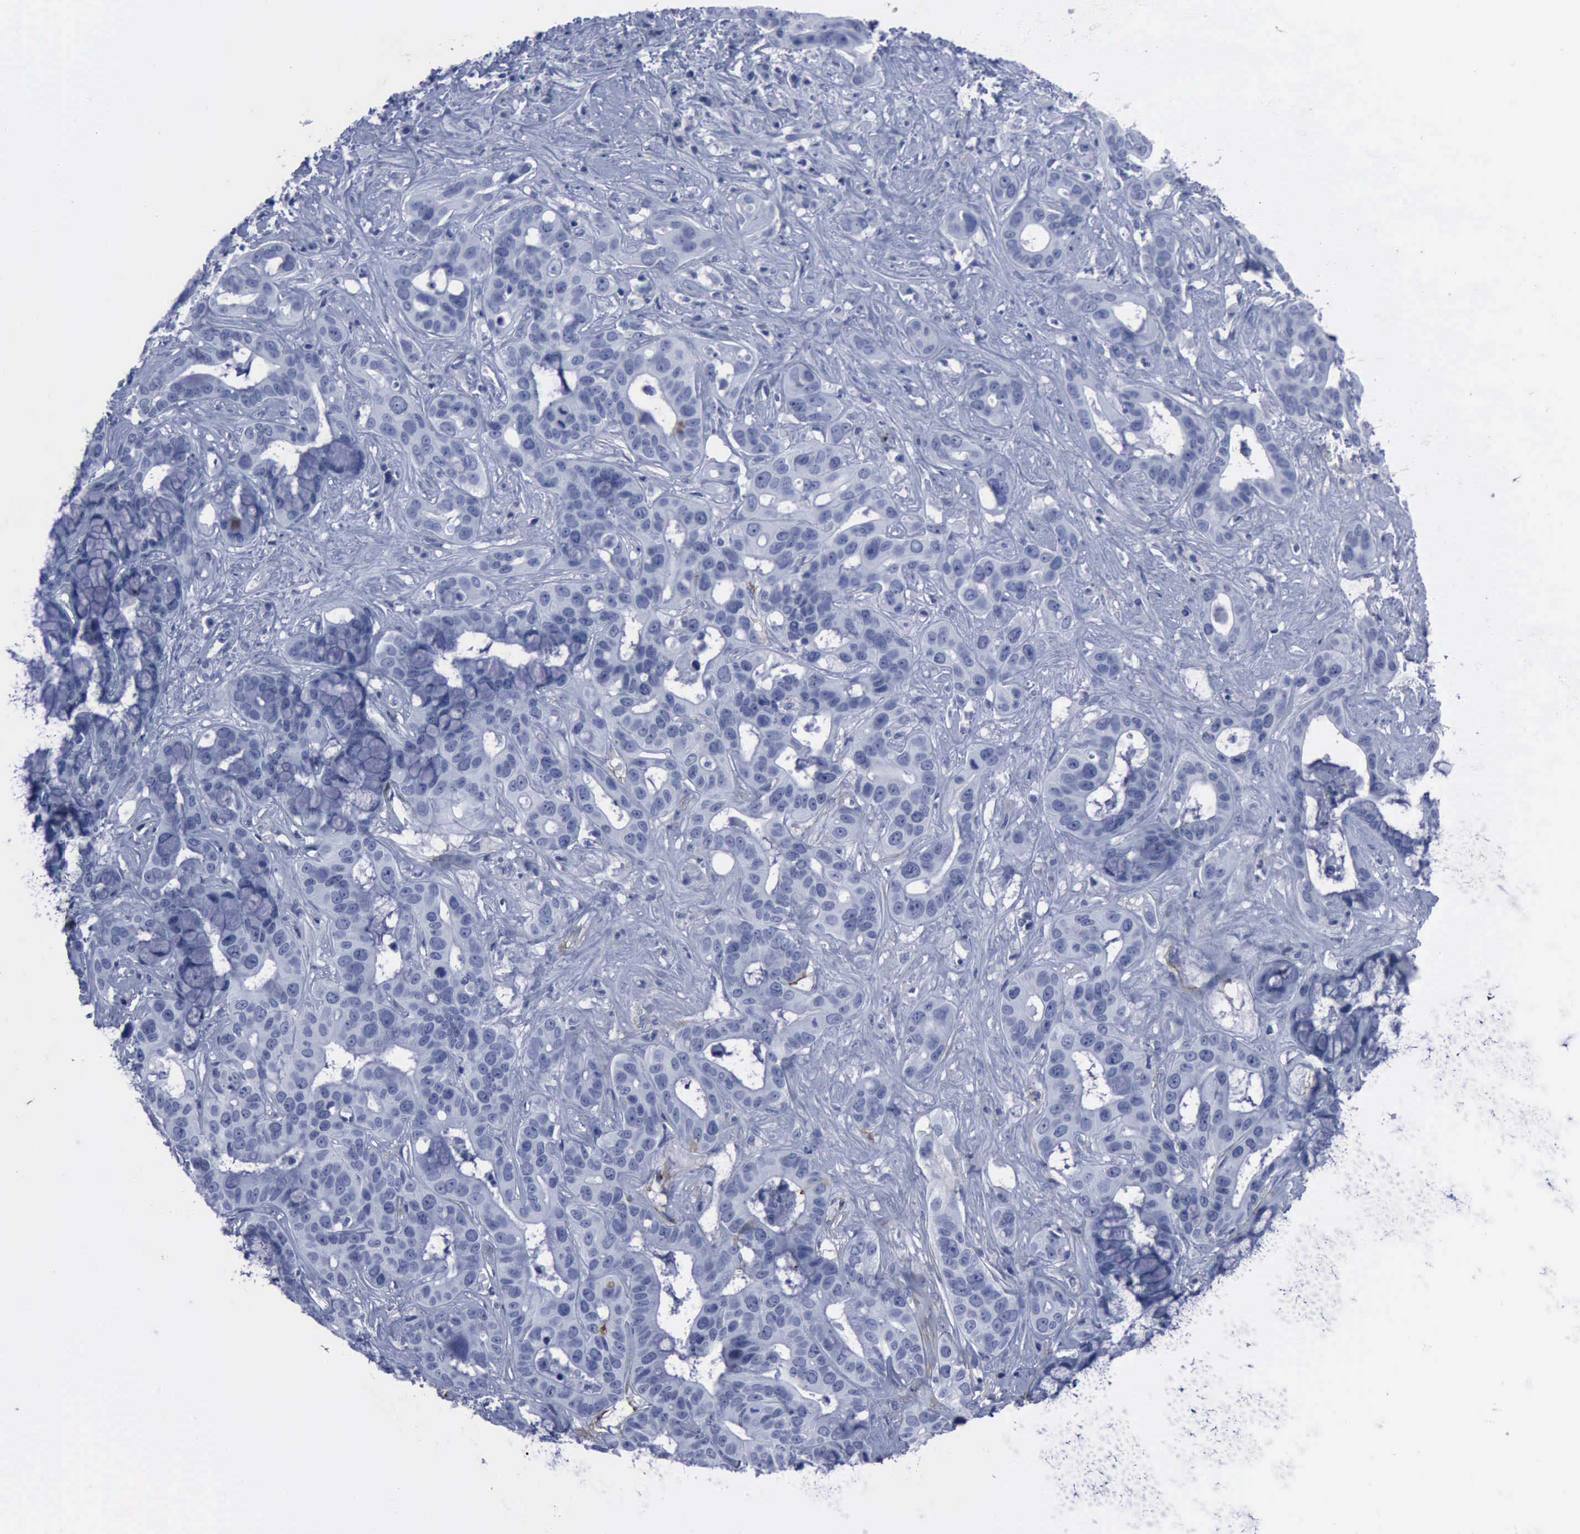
{"staining": {"intensity": "negative", "quantity": "none", "location": "none"}, "tissue": "liver cancer", "cell_type": "Tumor cells", "image_type": "cancer", "snomed": [{"axis": "morphology", "description": "Cholangiocarcinoma"}, {"axis": "topography", "description": "Liver"}], "caption": "This micrograph is of cholangiocarcinoma (liver) stained with IHC to label a protein in brown with the nuclei are counter-stained blue. There is no positivity in tumor cells.", "gene": "NGFR", "patient": {"sex": "female", "age": 65}}